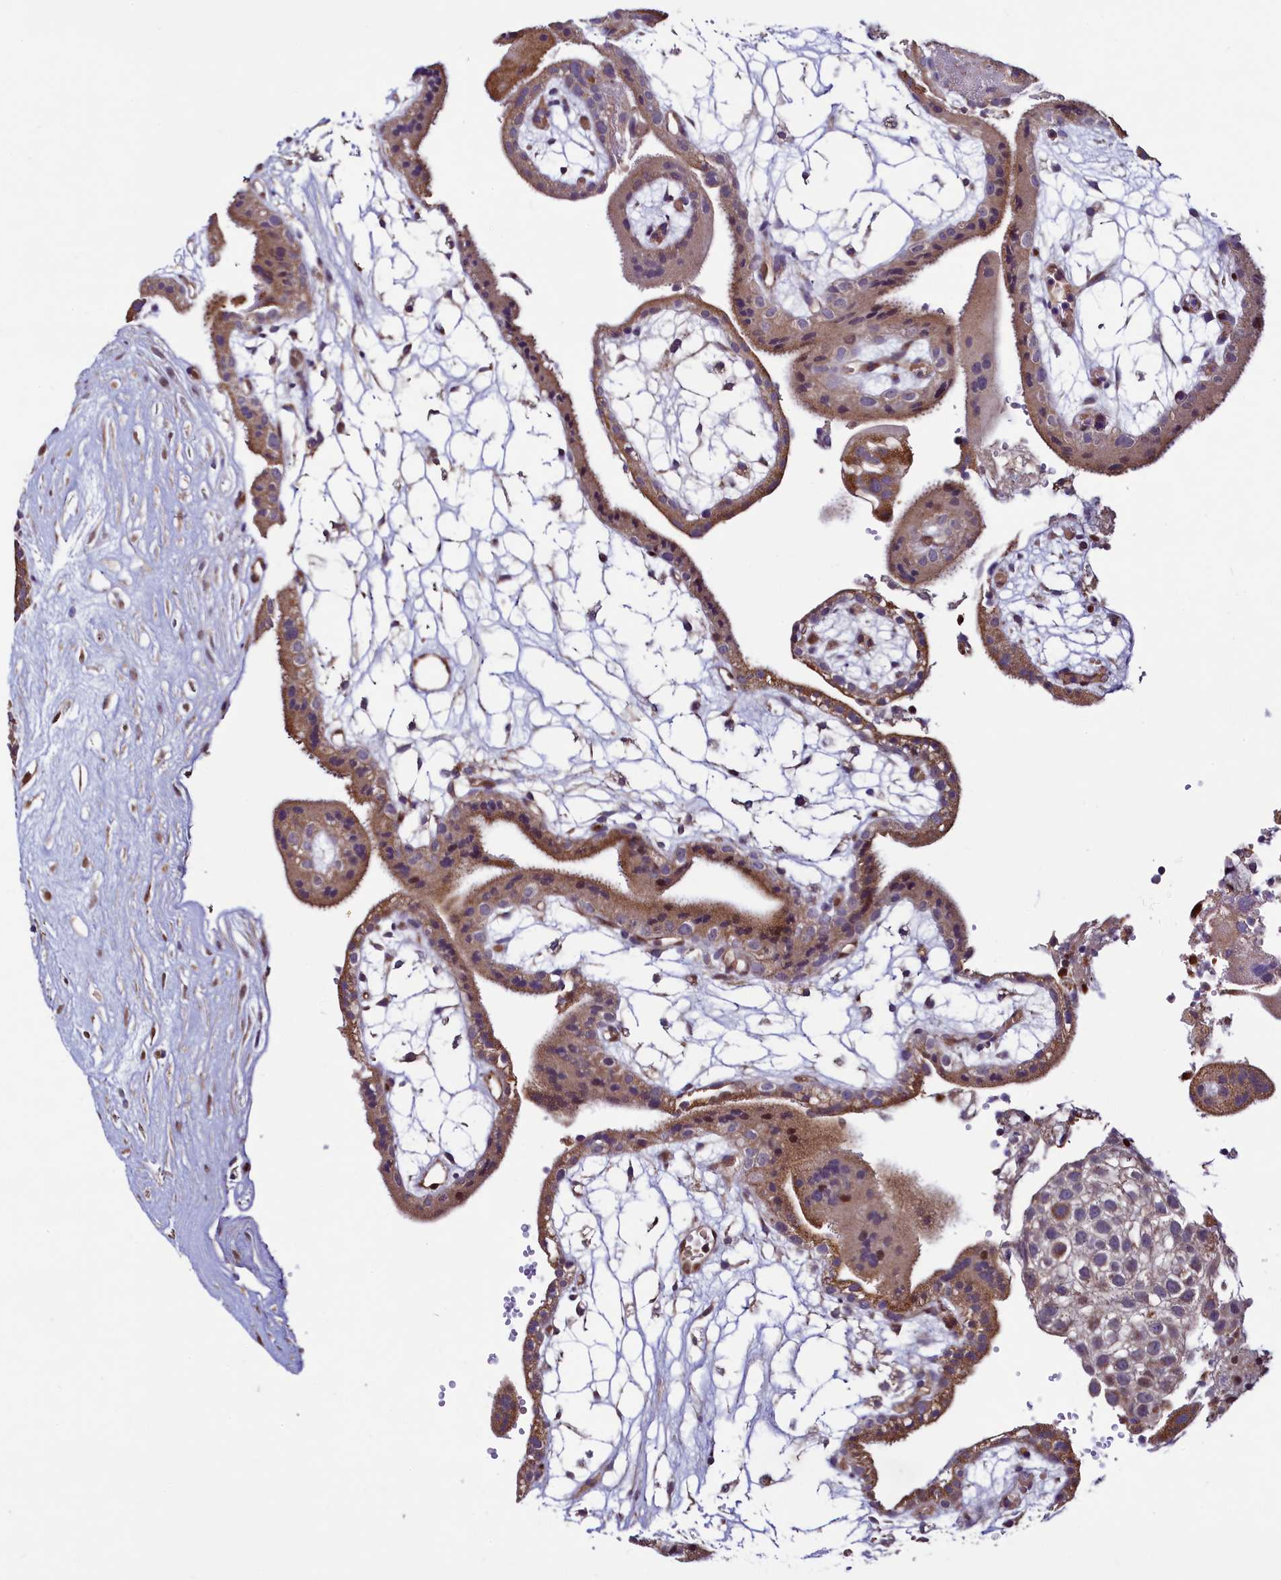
{"staining": {"intensity": "moderate", "quantity": ">75%", "location": "cytoplasmic/membranous"}, "tissue": "placenta", "cell_type": "Trophoblastic cells", "image_type": "normal", "snomed": [{"axis": "morphology", "description": "Normal tissue, NOS"}, {"axis": "topography", "description": "Placenta"}], "caption": "Approximately >75% of trophoblastic cells in benign placenta demonstrate moderate cytoplasmic/membranous protein expression as visualized by brown immunohistochemical staining.", "gene": "ZNF577", "patient": {"sex": "female", "age": 18}}